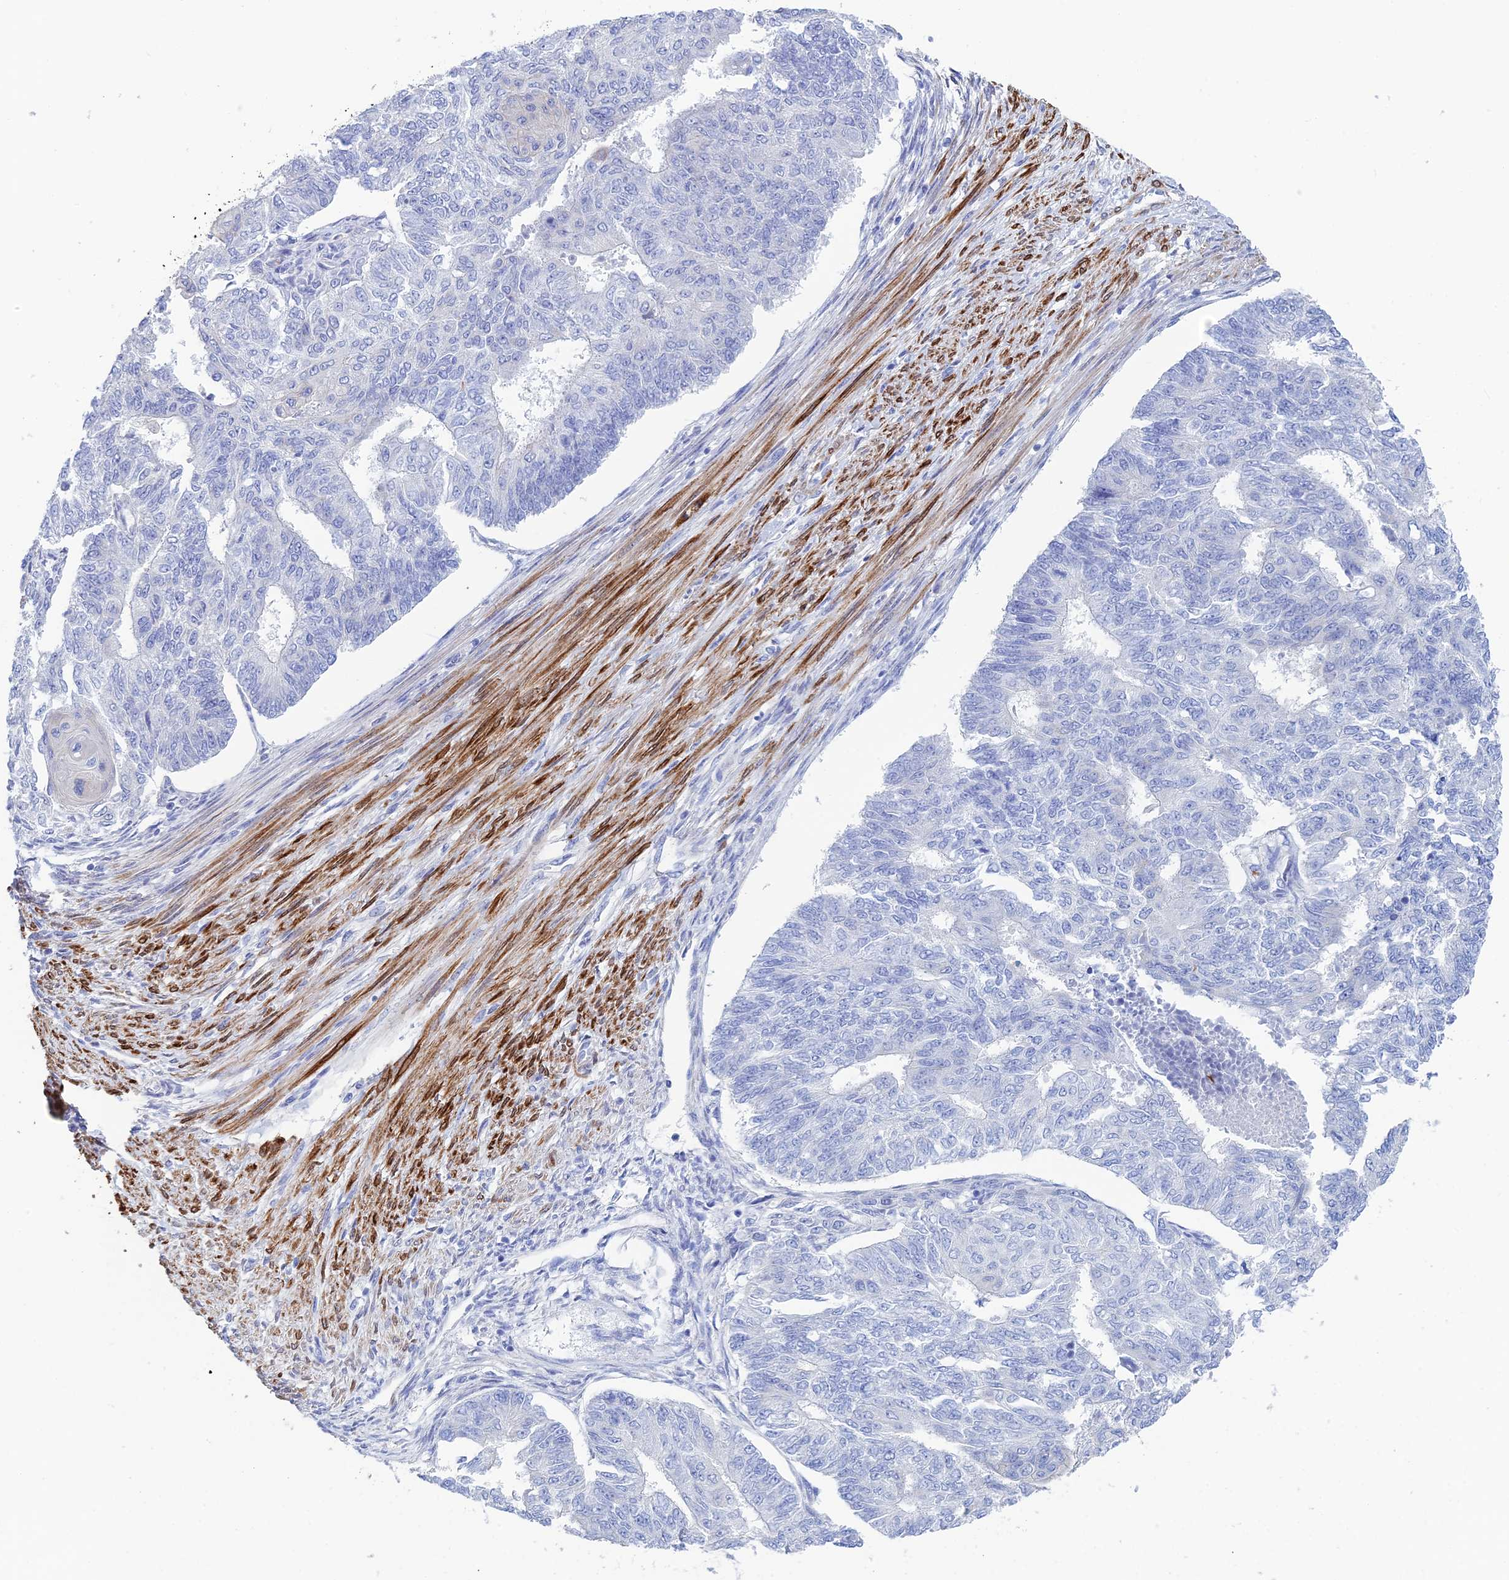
{"staining": {"intensity": "negative", "quantity": "none", "location": "none"}, "tissue": "endometrial cancer", "cell_type": "Tumor cells", "image_type": "cancer", "snomed": [{"axis": "morphology", "description": "Adenocarcinoma, NOS"}, {"axis": "topography", "description": "Endometrium"}], "caption": "Micrograph shows no protein expression in tumor cells of adenocarcinoma (endometrial) tissue.", "gene": "PCDHA8", "patient": {"sex": "female", "age": 32}}